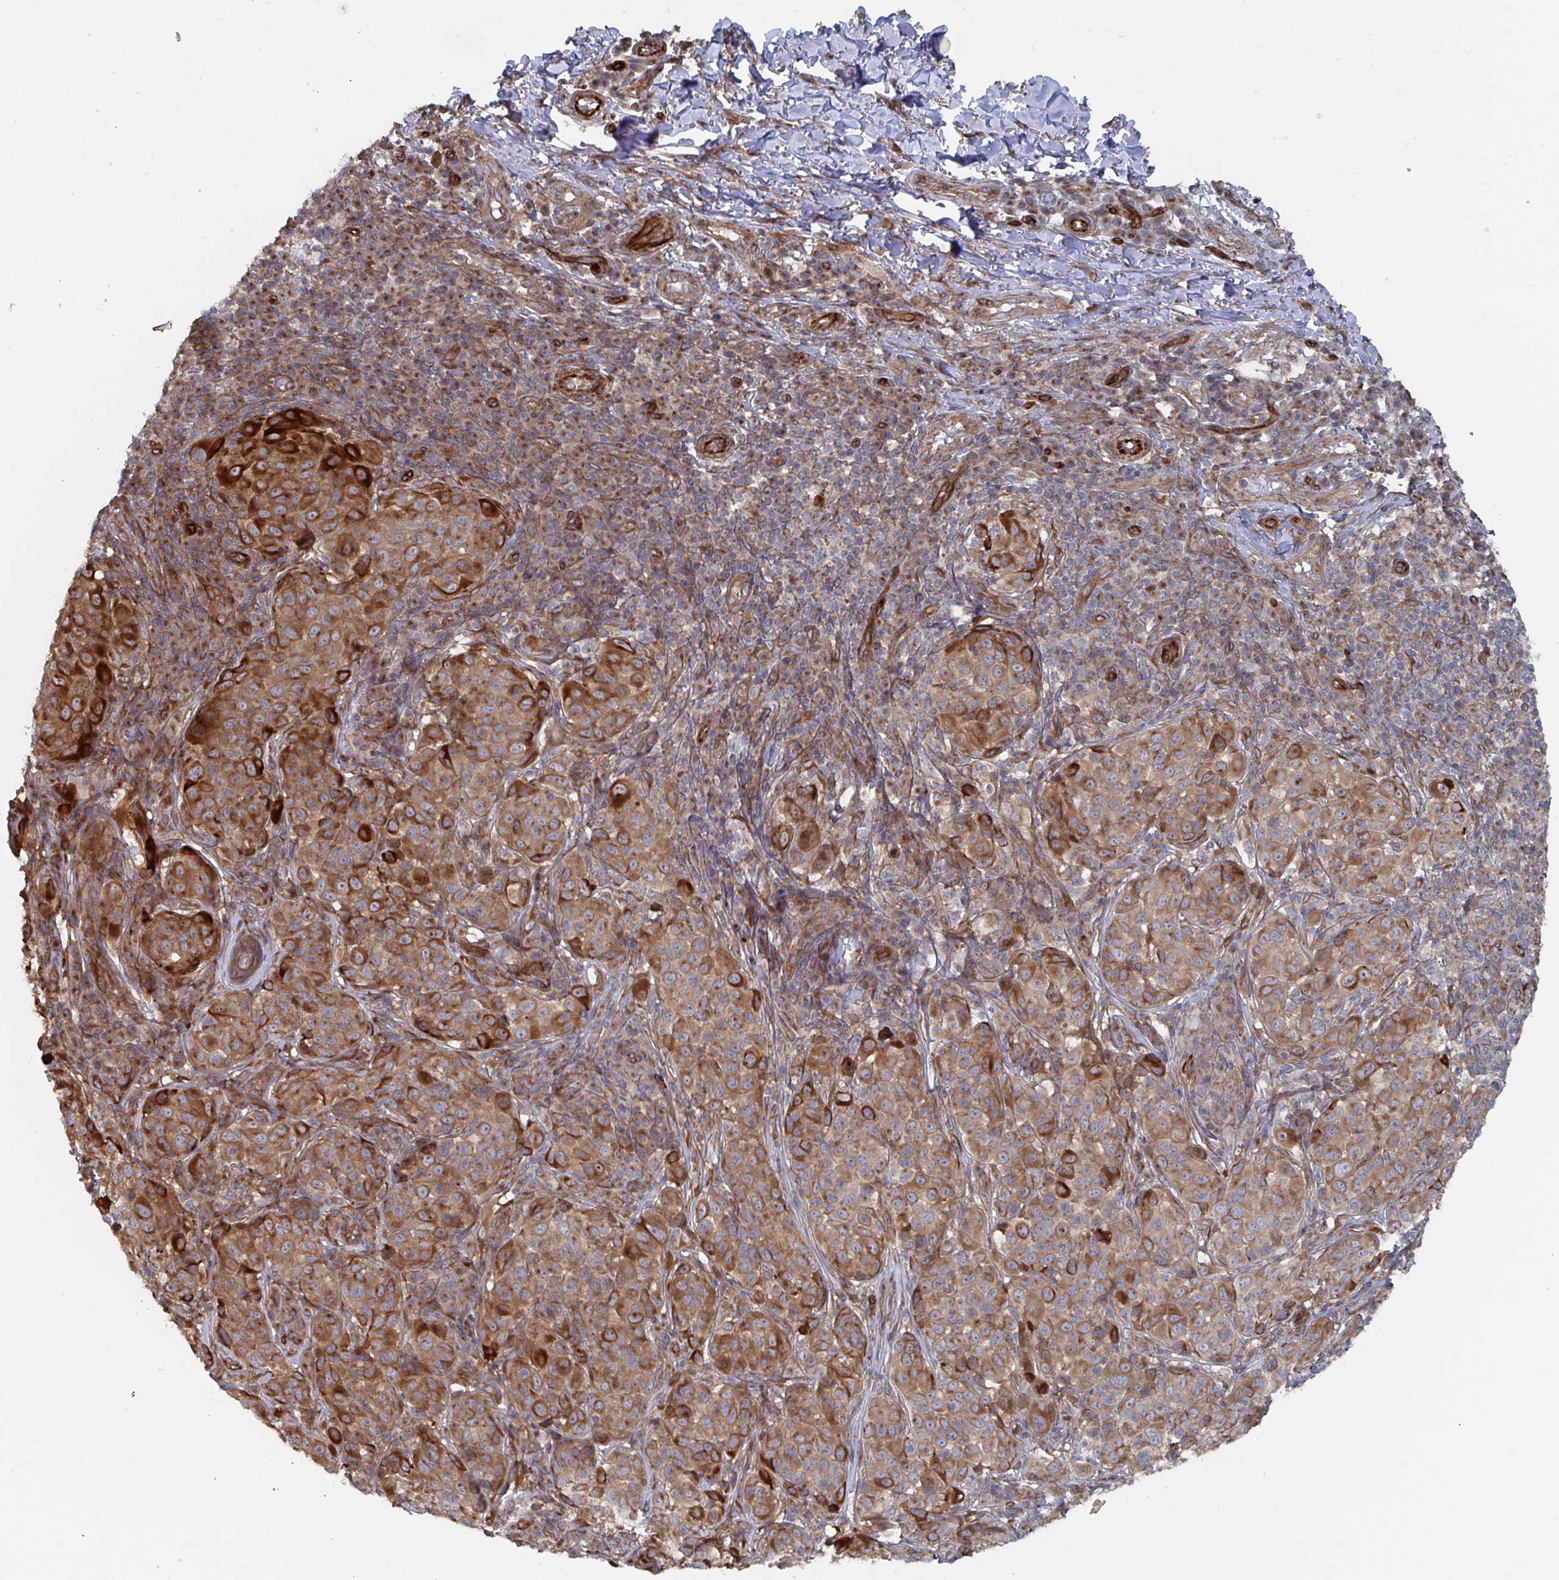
{"staining": {"intensity": "strong", "quantity": "25%-75%", "location": "cytoplasmic/membranous"}, "tissue": "melanoma", "cell_type": "Tumor cells", "image_type": "cancer", "snomed": [{"axis": "morphology", "description": "Malignant melanoma, NOS"}, {"axis": "topography", "description": "Skin"}], "caption": "Immunohistochemical staining of human malignant melanoma reveals strong cytoplasmic/membranous protein staining in about 25%-75% of tumor cells. The staining was performed using DAB to visualize the protein expression in brown, while the nuclei were stained in blue with hematoxylin (Magnification: 20x).", "gene": "DVL3", "patient": {"sex": "male", "age": 38}}